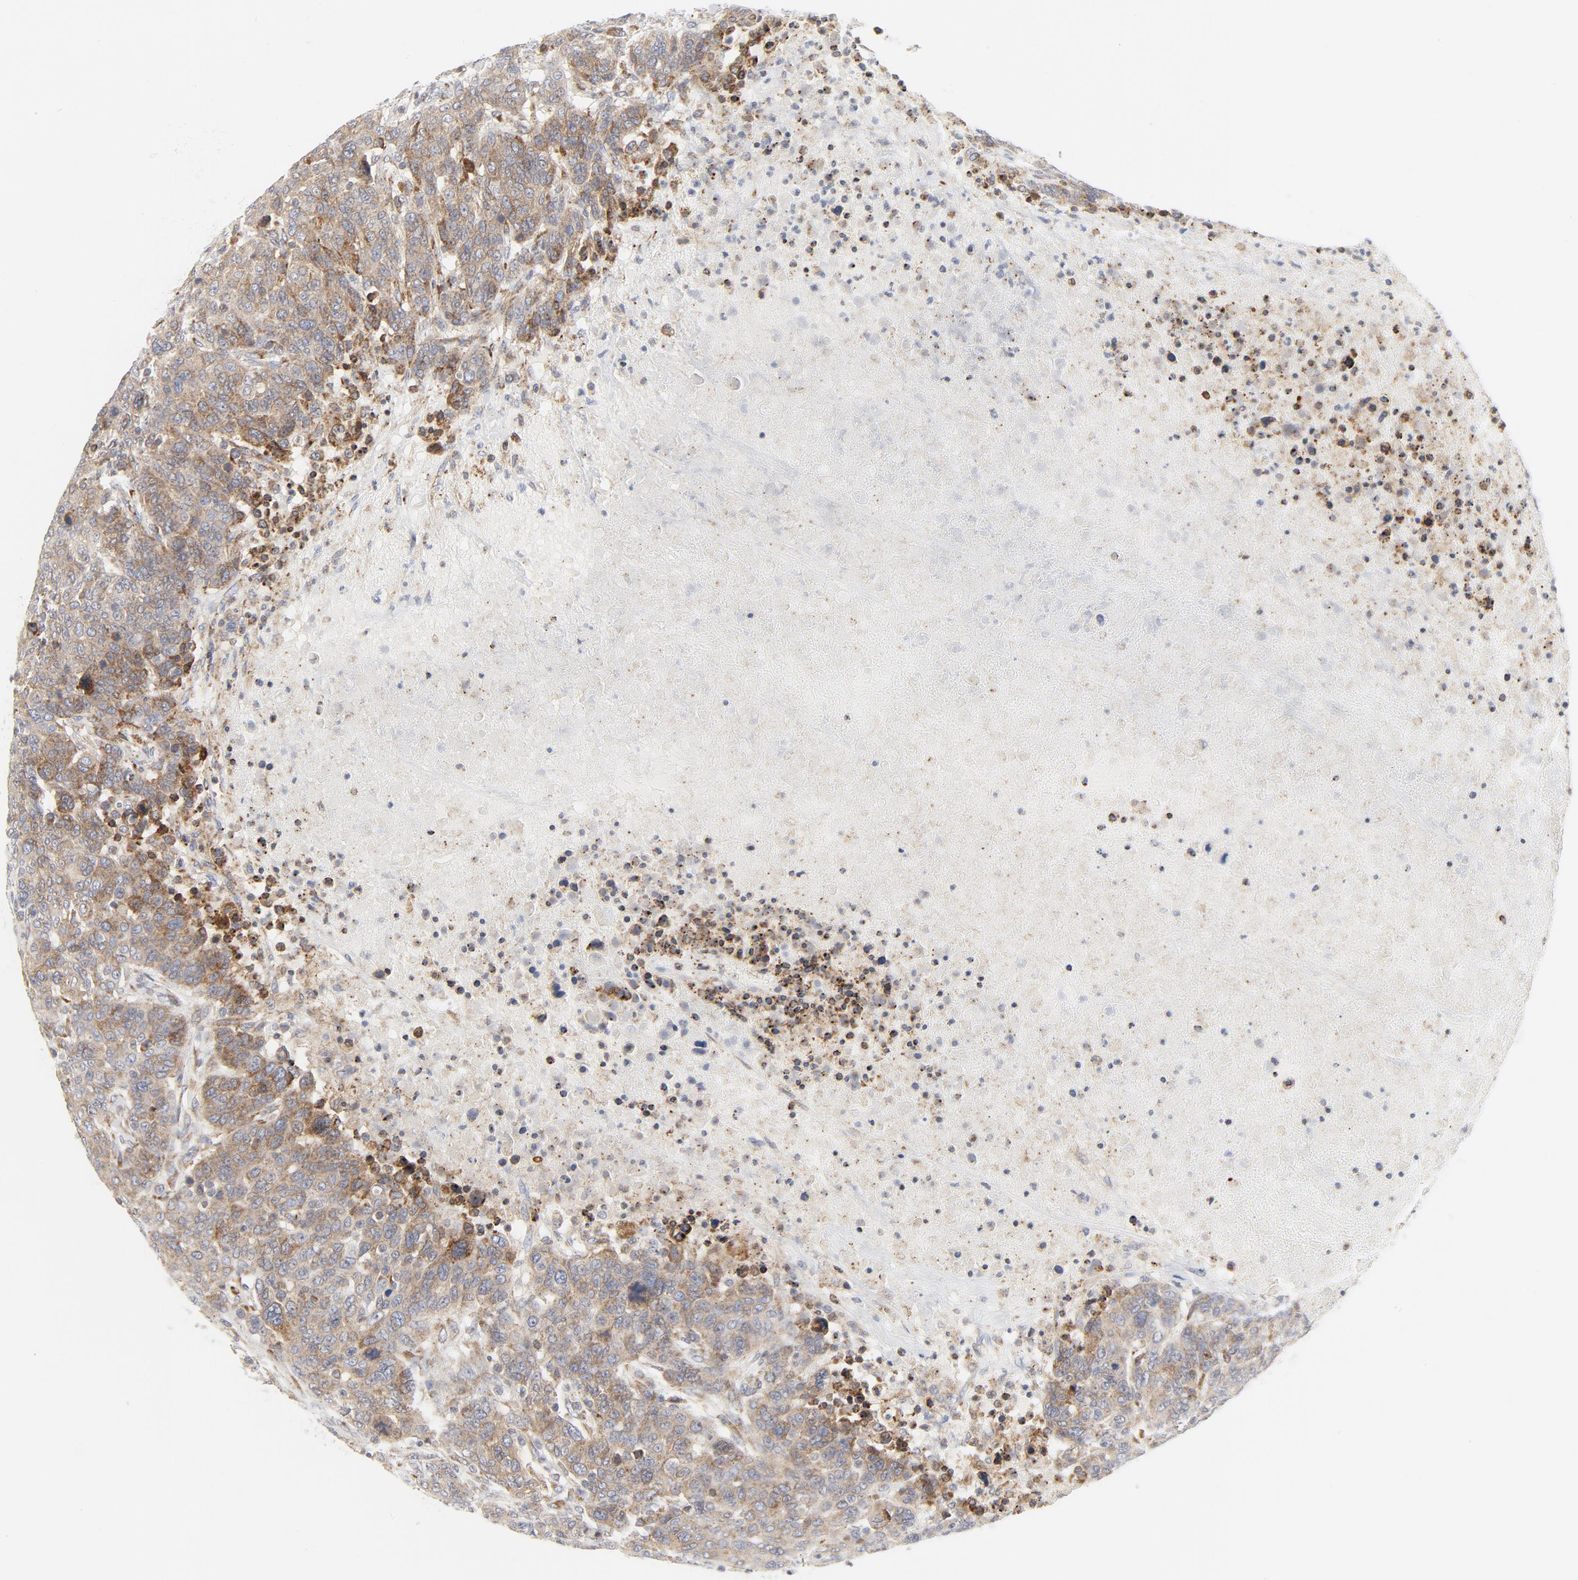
{"staining": {"intensity": "weak", "quantity": ">75%", "location": "cytoplasmic/membranous"}, "tissue": "breast cancer", "cell_type": "Tumor cells", "image_type": "cancer", "snomed": [{"axis": "morphology", "description": "Duct carcinoma"}, {"axis": "topography", "description": "Breast"}], "caption": "Immunohistochemistry (IHC) micrograph of breast cancer stained for a protein (brown), which reveals low levels of weak cytoplasmic/membranous positivity in about >75% of tumor cells.", "gene": "LRP6", "patient": {"sex": "female", "age": 37}}